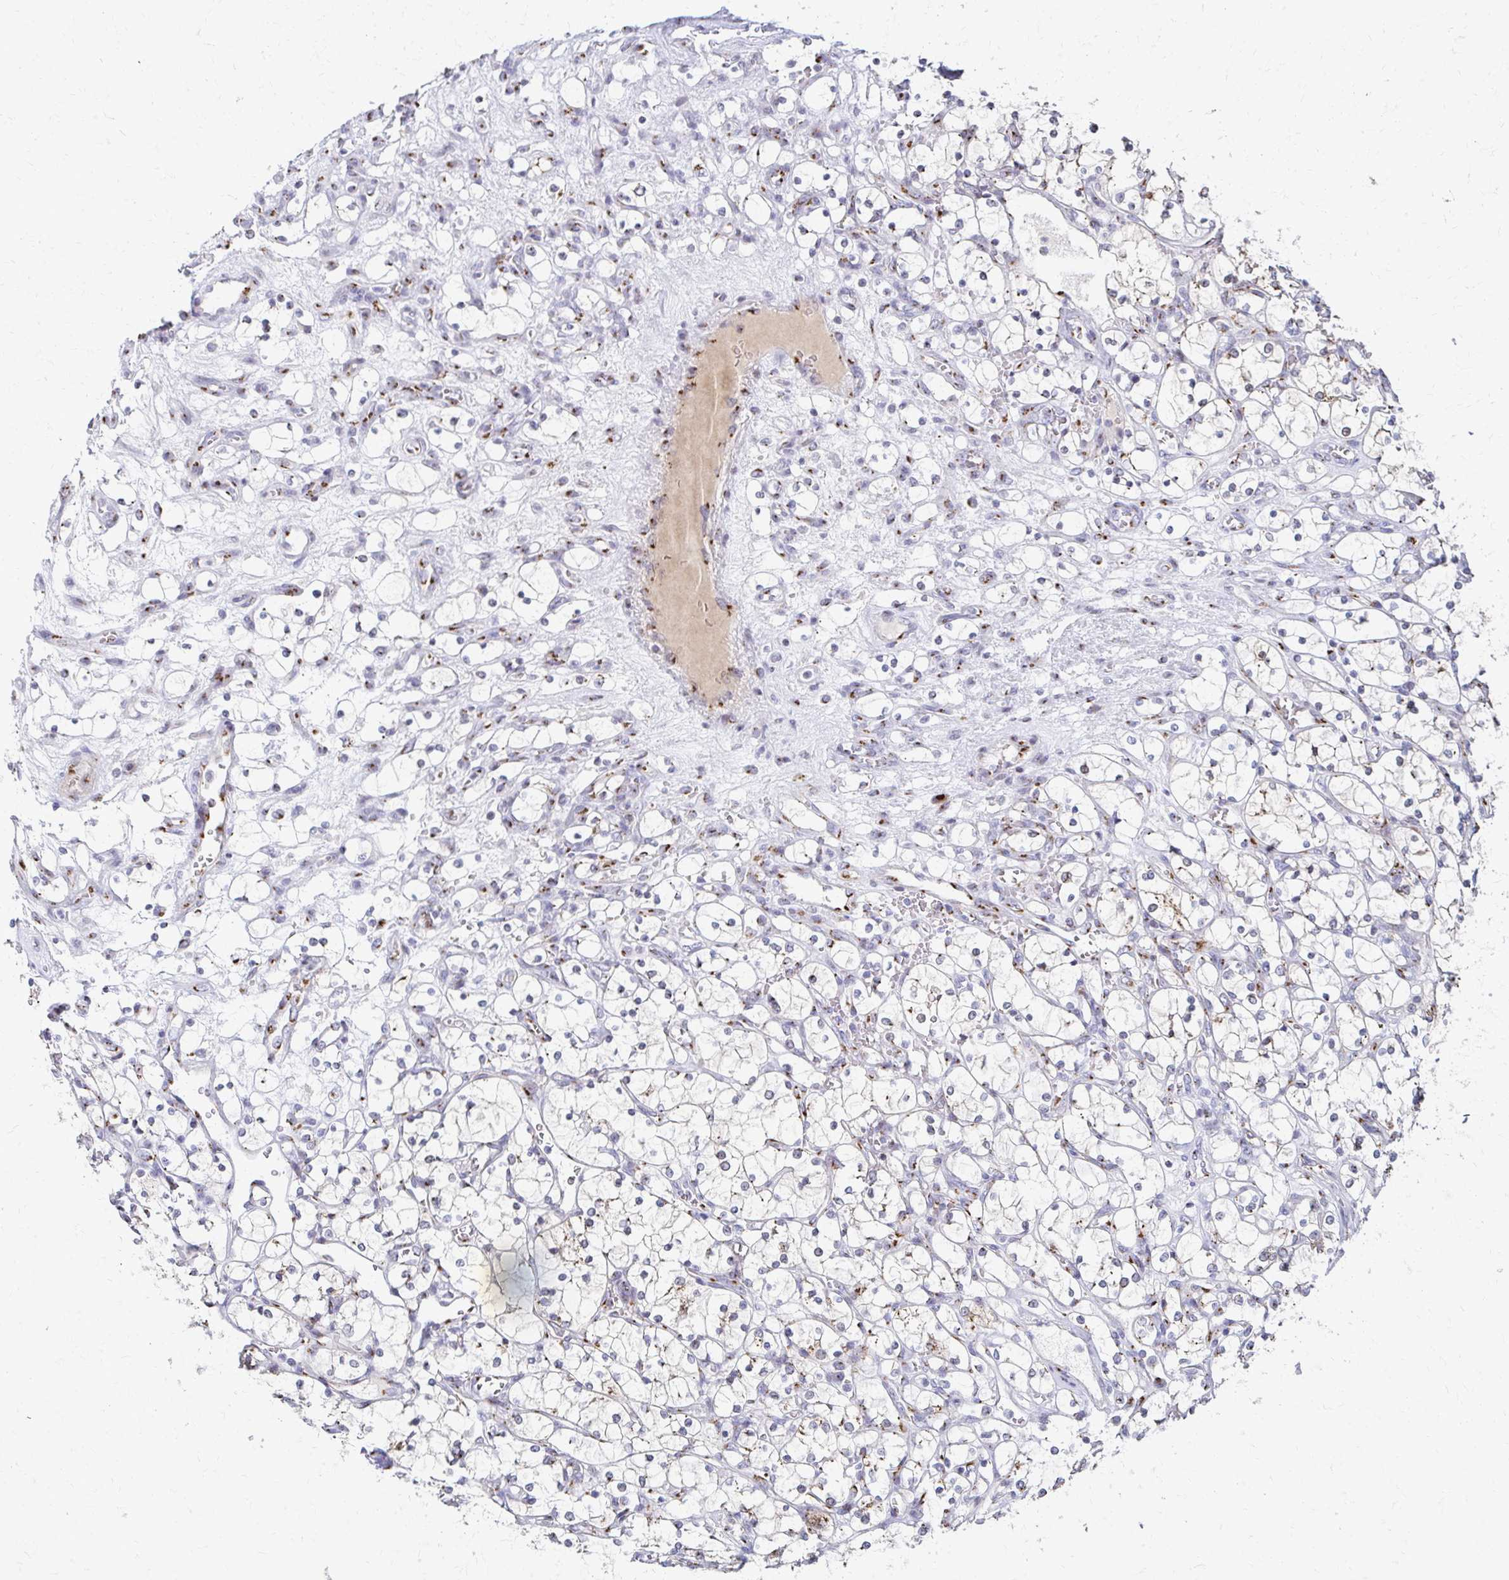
{"staining": {"intensity": "weak", "quantity": "<25%", "location": "cytoplasmic/membranous"}, "tissue": "renal cancer", "cell_type": "Tumor cells", "image_type": "cancer", "snomed": [{"axis": "morphology", "description": "Adenocarcinoma, NOS"}, {"axis": "topography", "description": "Kidney"}], "caption": "High magnification brightfield microscopy of adenocarcinoma (renal) stained with DAB (brown) and counterstained with hematoxylin (blue): tumor cells show no significant expression. (Brightfield microscopy of DAB (3,3'-diaminobenzidine) immunohistochemistry at high magnification).", "gene": "TM9SF1", "patient": {"sex": "female", "age": 69}}